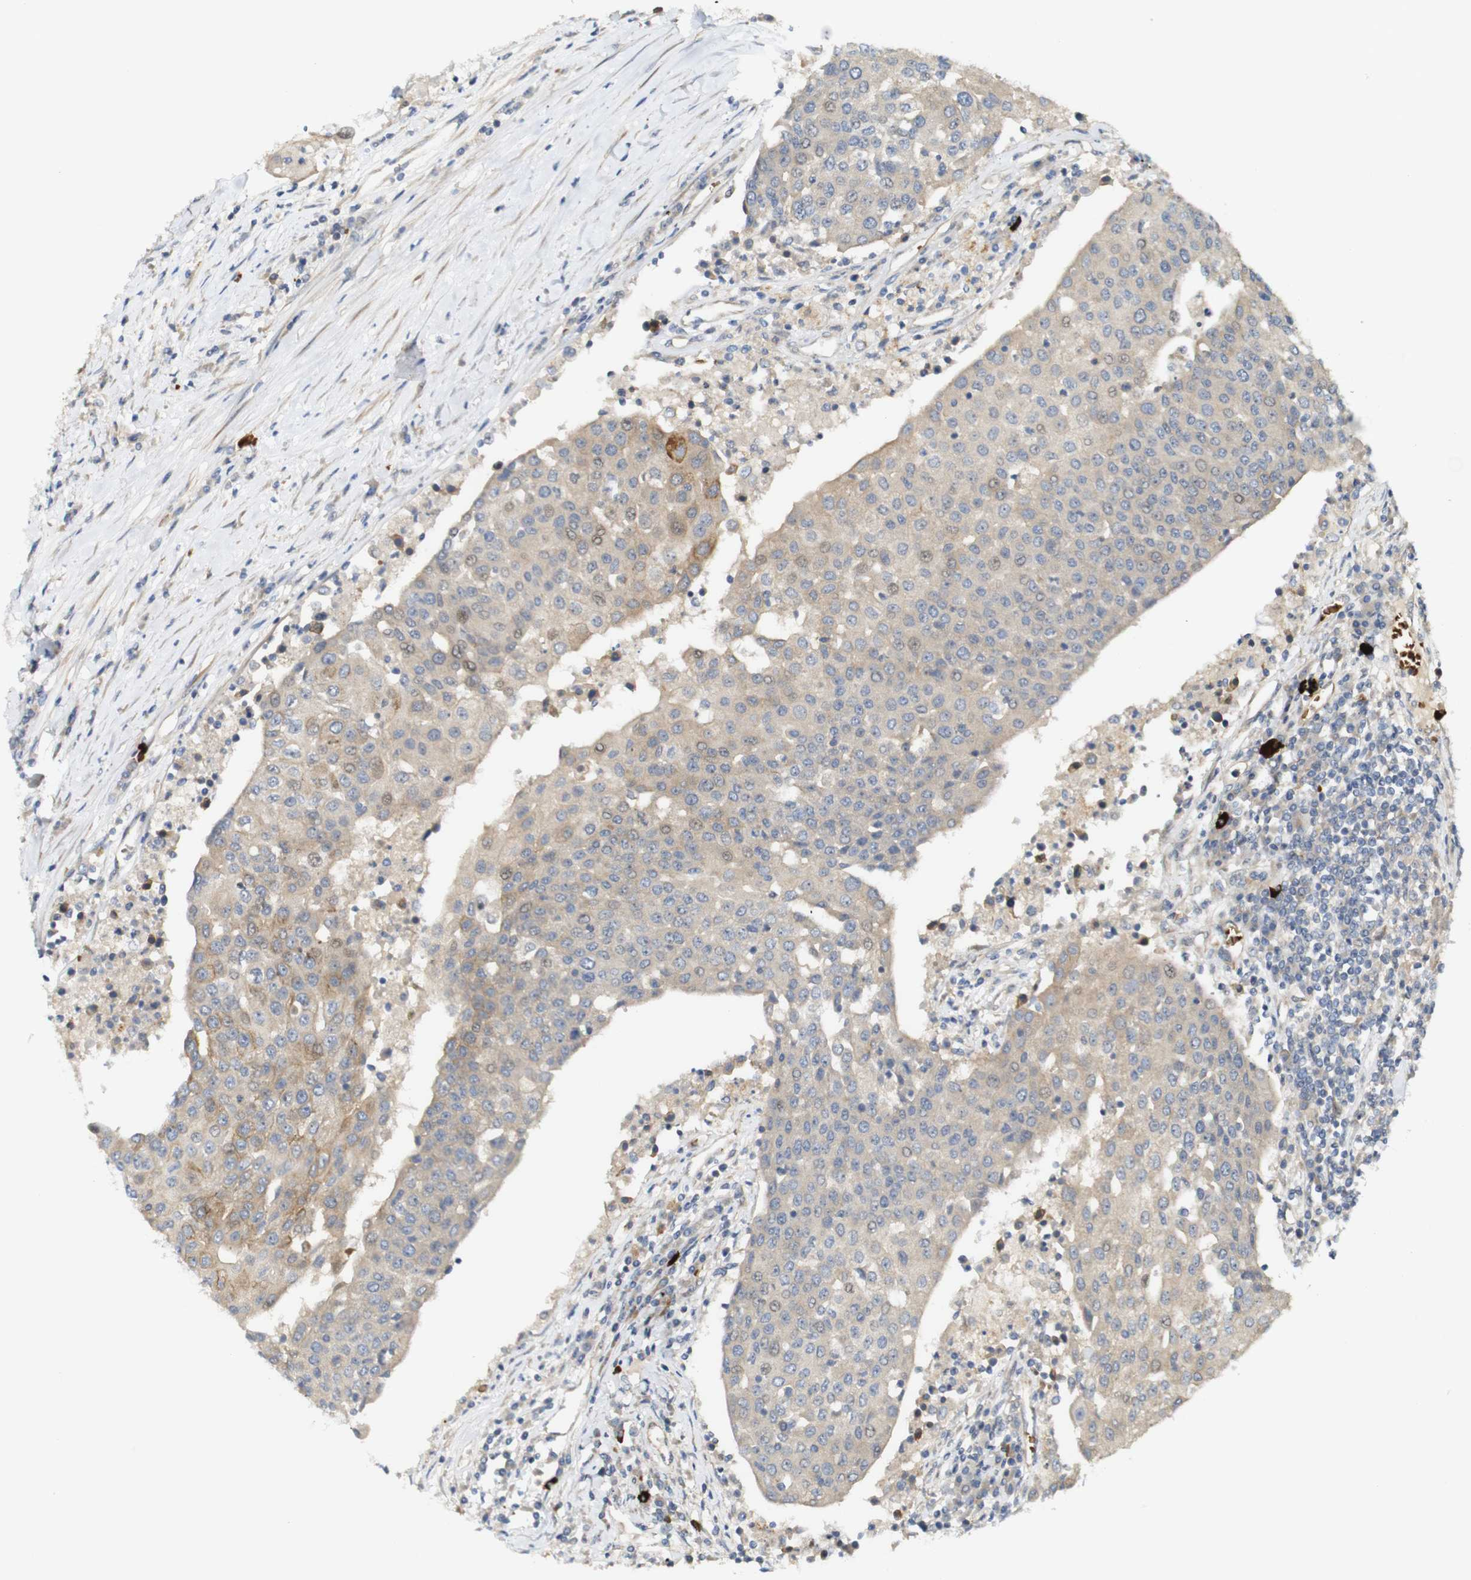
{"staining": {"intensity": "moderate", "quantity": ">75%", "location": "cytoplasmic/membranous"}, "tissue": "urothelial cancer", "cell_type": "Tumor cells", "image_type": "cancer", "snomed": [{"axis": "morphology", "description": "Urothelial carcinoma, High grade"}, {"axis": "topography", "description": "Urinary bladder"}], "caption": "Human urothelial cancer stained for a protein (brown) shows moderate cytoplasmic/membranous positive positivity in about >75% of tumor cells.", "gene": "RPTOR", "patient": {"sex": "female", "age": 85}}